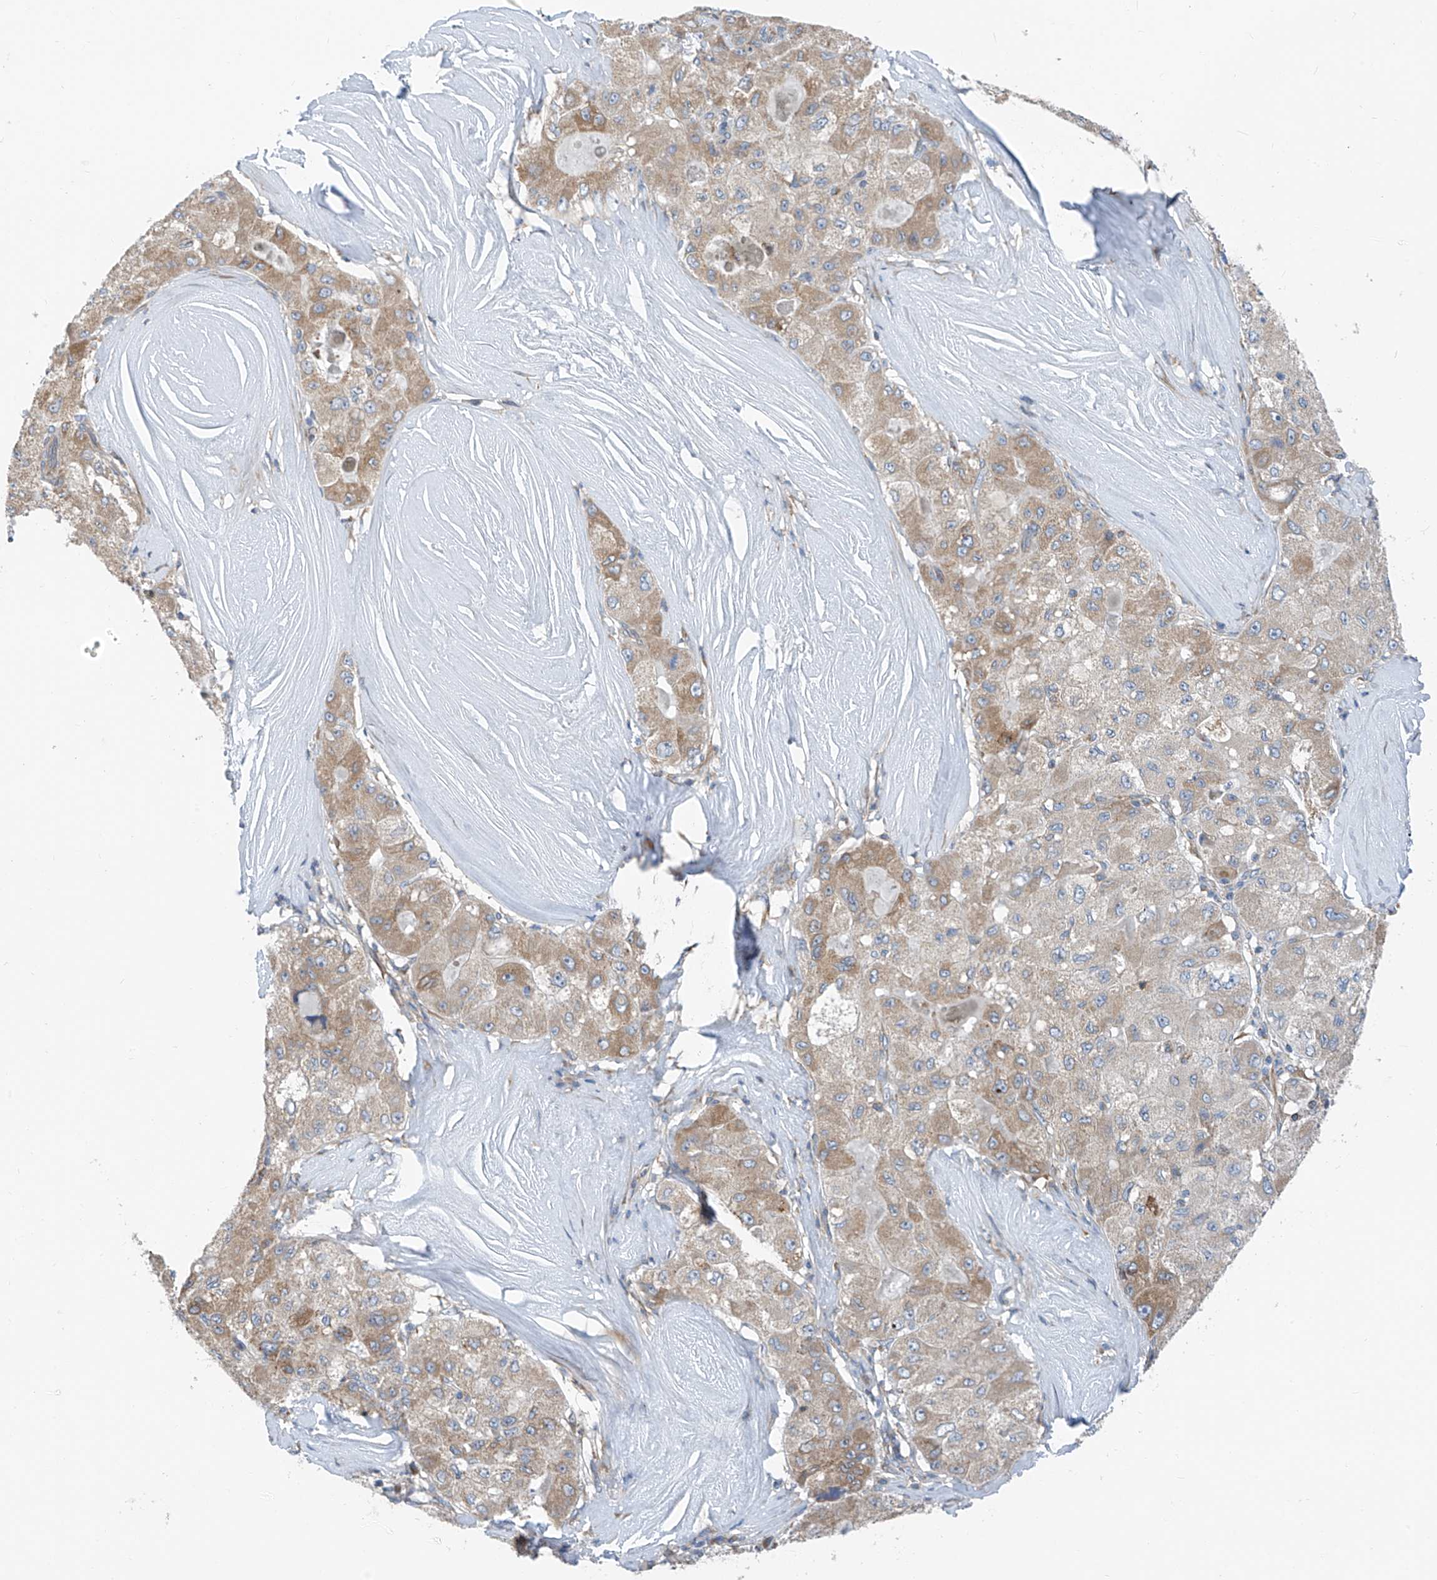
{"staining": {"intensity": "weak", "quantity": "25%-75%", "location": "cytoplasmic/membranous"}, "tissue": "liver cancer", "cell_type": "Tumor cells", "image_type": "cancer", "snomed": [{"axis": "morphology", "description": "Carcinoma, Hepatocellular, NOS"}, {"axis": "topography", "description": "Liver"}], "caption": "Weak cytoplasmic/membranous staining for a protein is identified in about 25%-75% of tumor cells of liver cancer using immunohistochemistry.", "gene": "EOMES", "patient": {"sex": "male", "age": 80}}